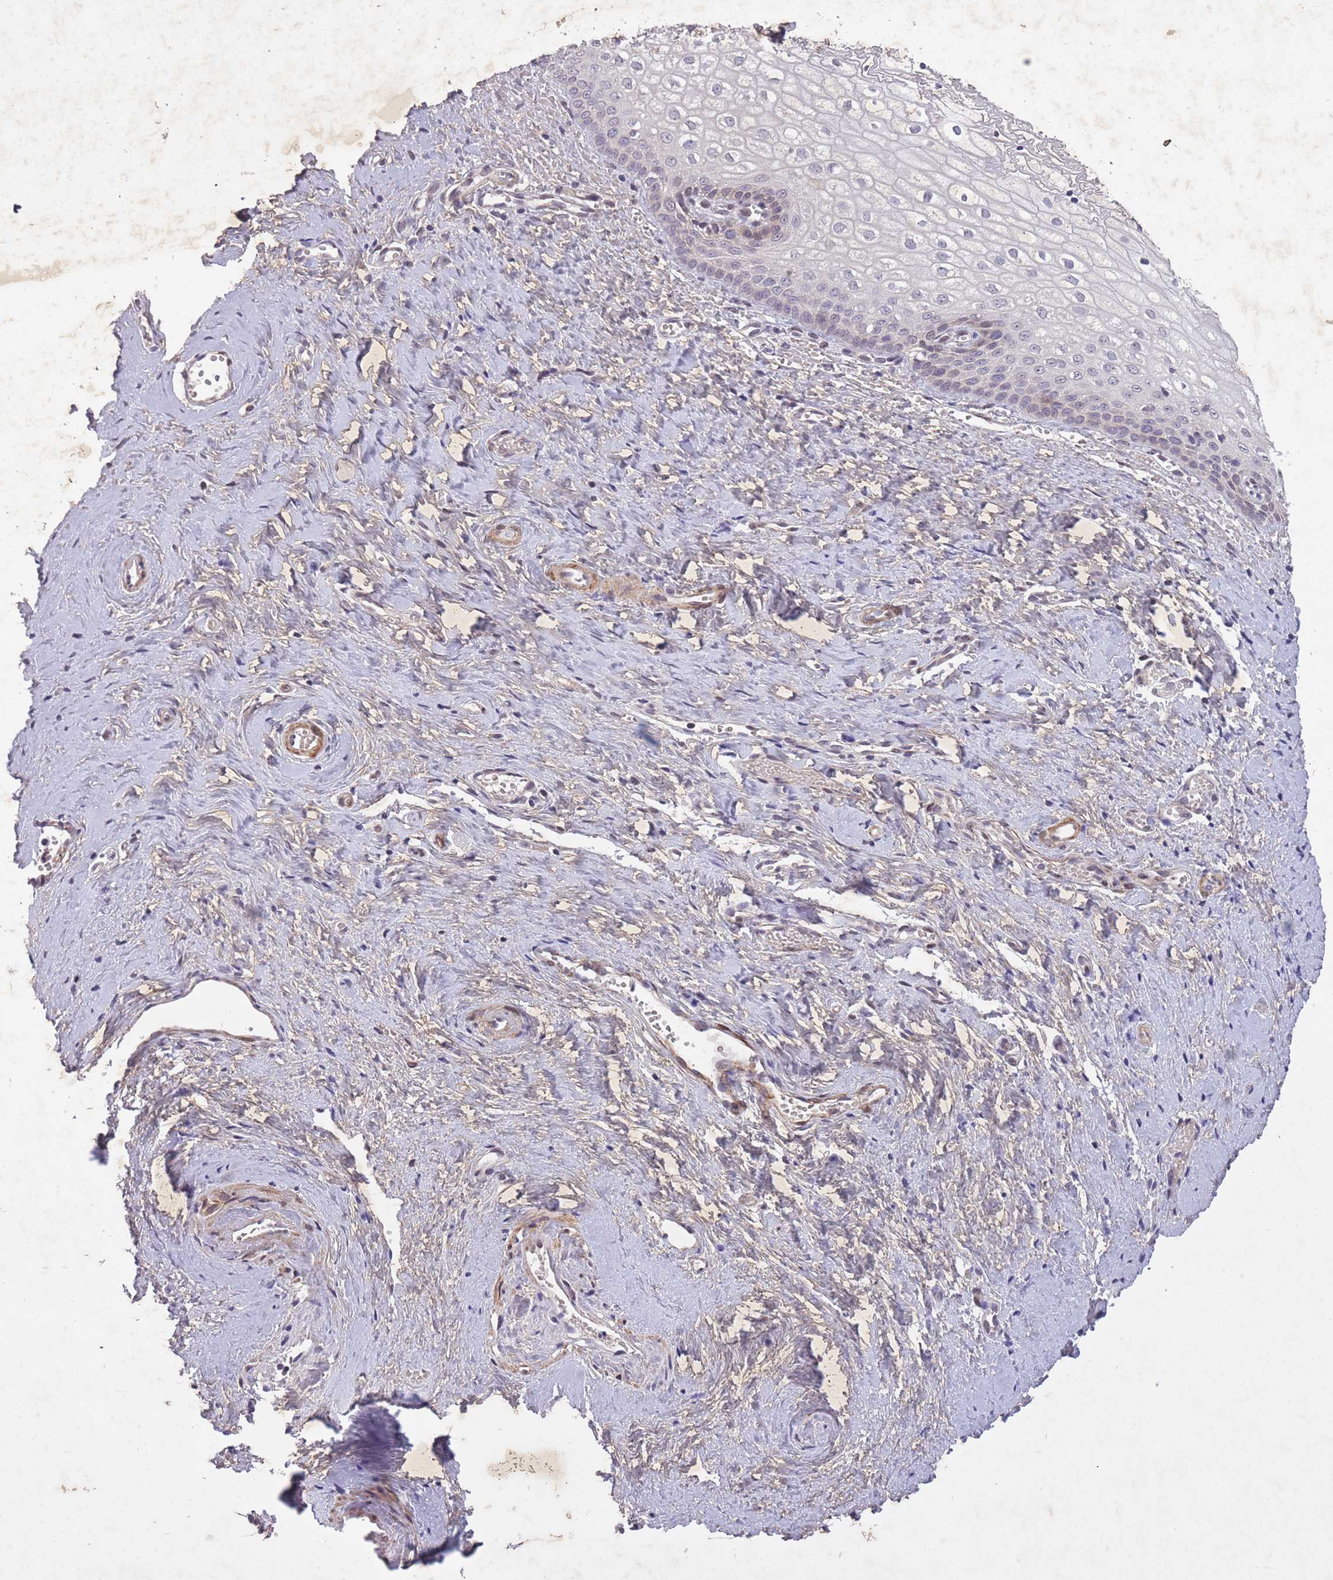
{"staining": {"intensity": "moderate", "quantity": "<25%", "location": "cytoplasmic/membranous,nuclear"}, "tissue": "vagina", "cell_type": "Squamous epithelial cells", "image_type": "normal", "snomed": [{"axis": "morphology", "description": "Normal tissue, NOS"}, {"axis": "topography", "description": "Vagina"}], "caption": "High-magnification brightfield microscopy of unremarkable vagina stained with DAB (3,3'-diaminobenzidine) (brown) and counterstained with hematoxylin (blue). squamous epithelial cells exhibit moderate cytoplasmic/membranous,nuclear positivity is identified in about<25% of cells. (DAB IHC, brown staining for protein, blue staining for nuclei).", "gene": "CBX6", "patient": {"sex": "female", "age": 59}}